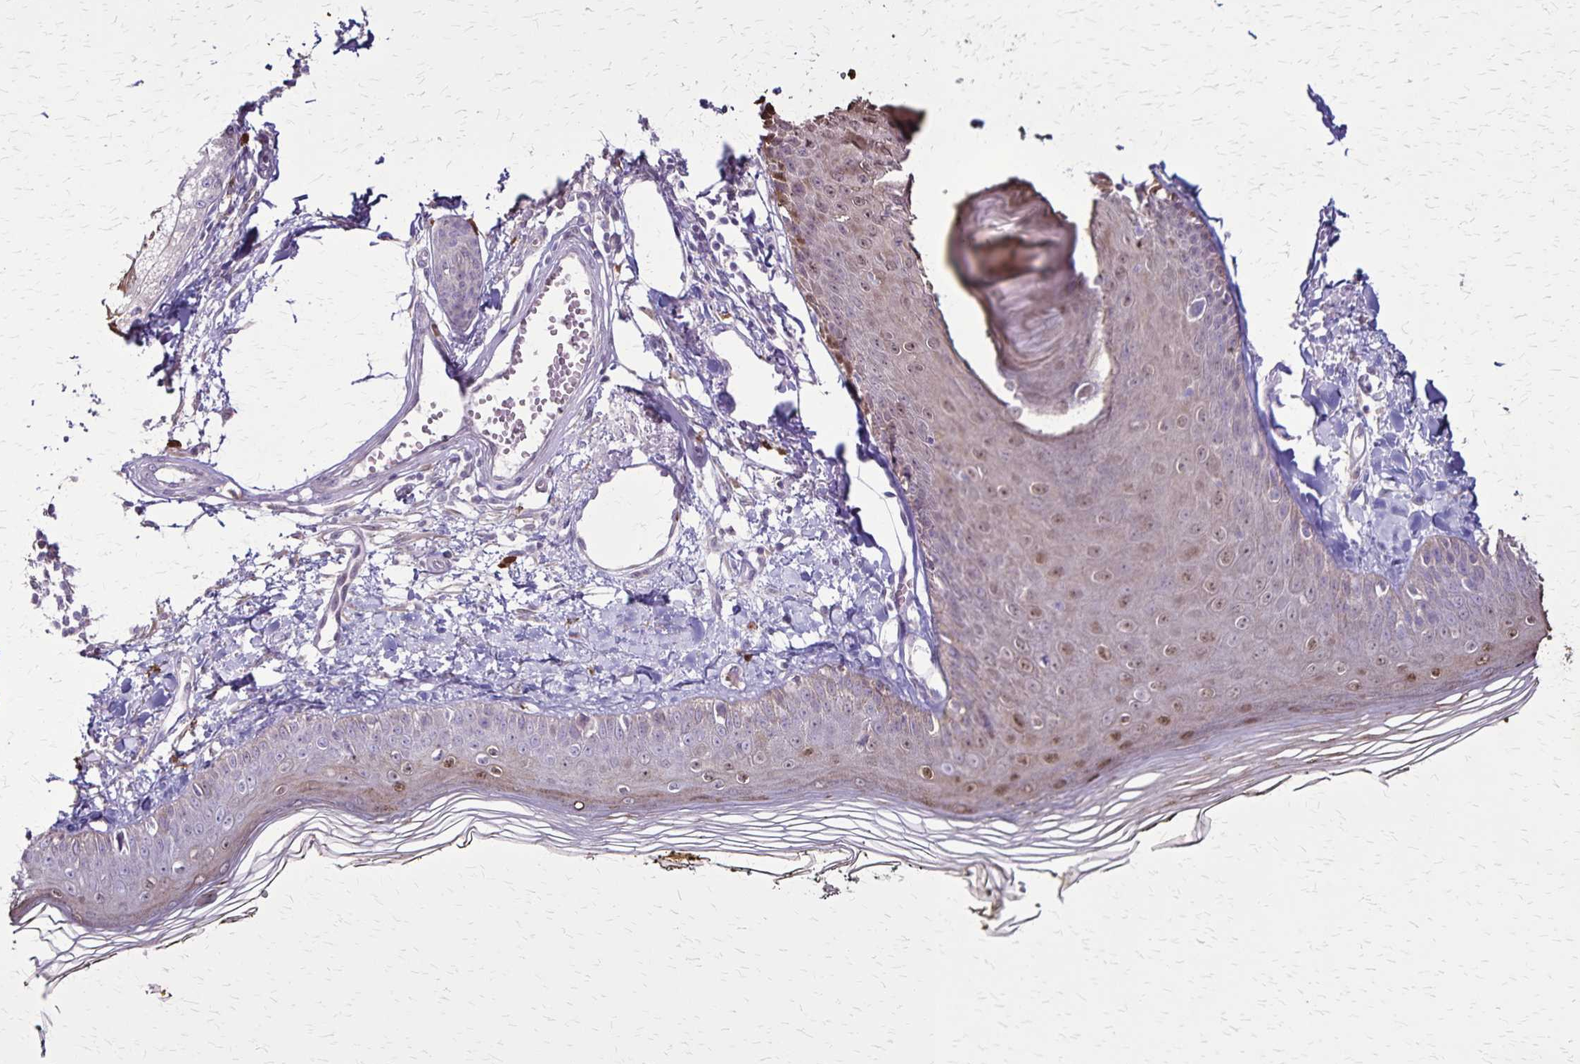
{"staining": {"intensity": "negative", "quantity": "none", "location": "none"}, "tissue": "skin", "cell_type": "Fibroblasts", "image_type": "normal", "snomed": [{"axis": "morphology", "description": "Normal tissue, NOS"}, {"axis": "topography", "description": "Skin"}], "caption": "Immunohistochemistry (IHC) image of benign skin: skin stained with DAB (3,3'-diaminobenzidine) demonstrates no significant protein positivity in fibroblasts.", "gene": "ULBP3", "patient": {"sex": "male", "age": 76}}